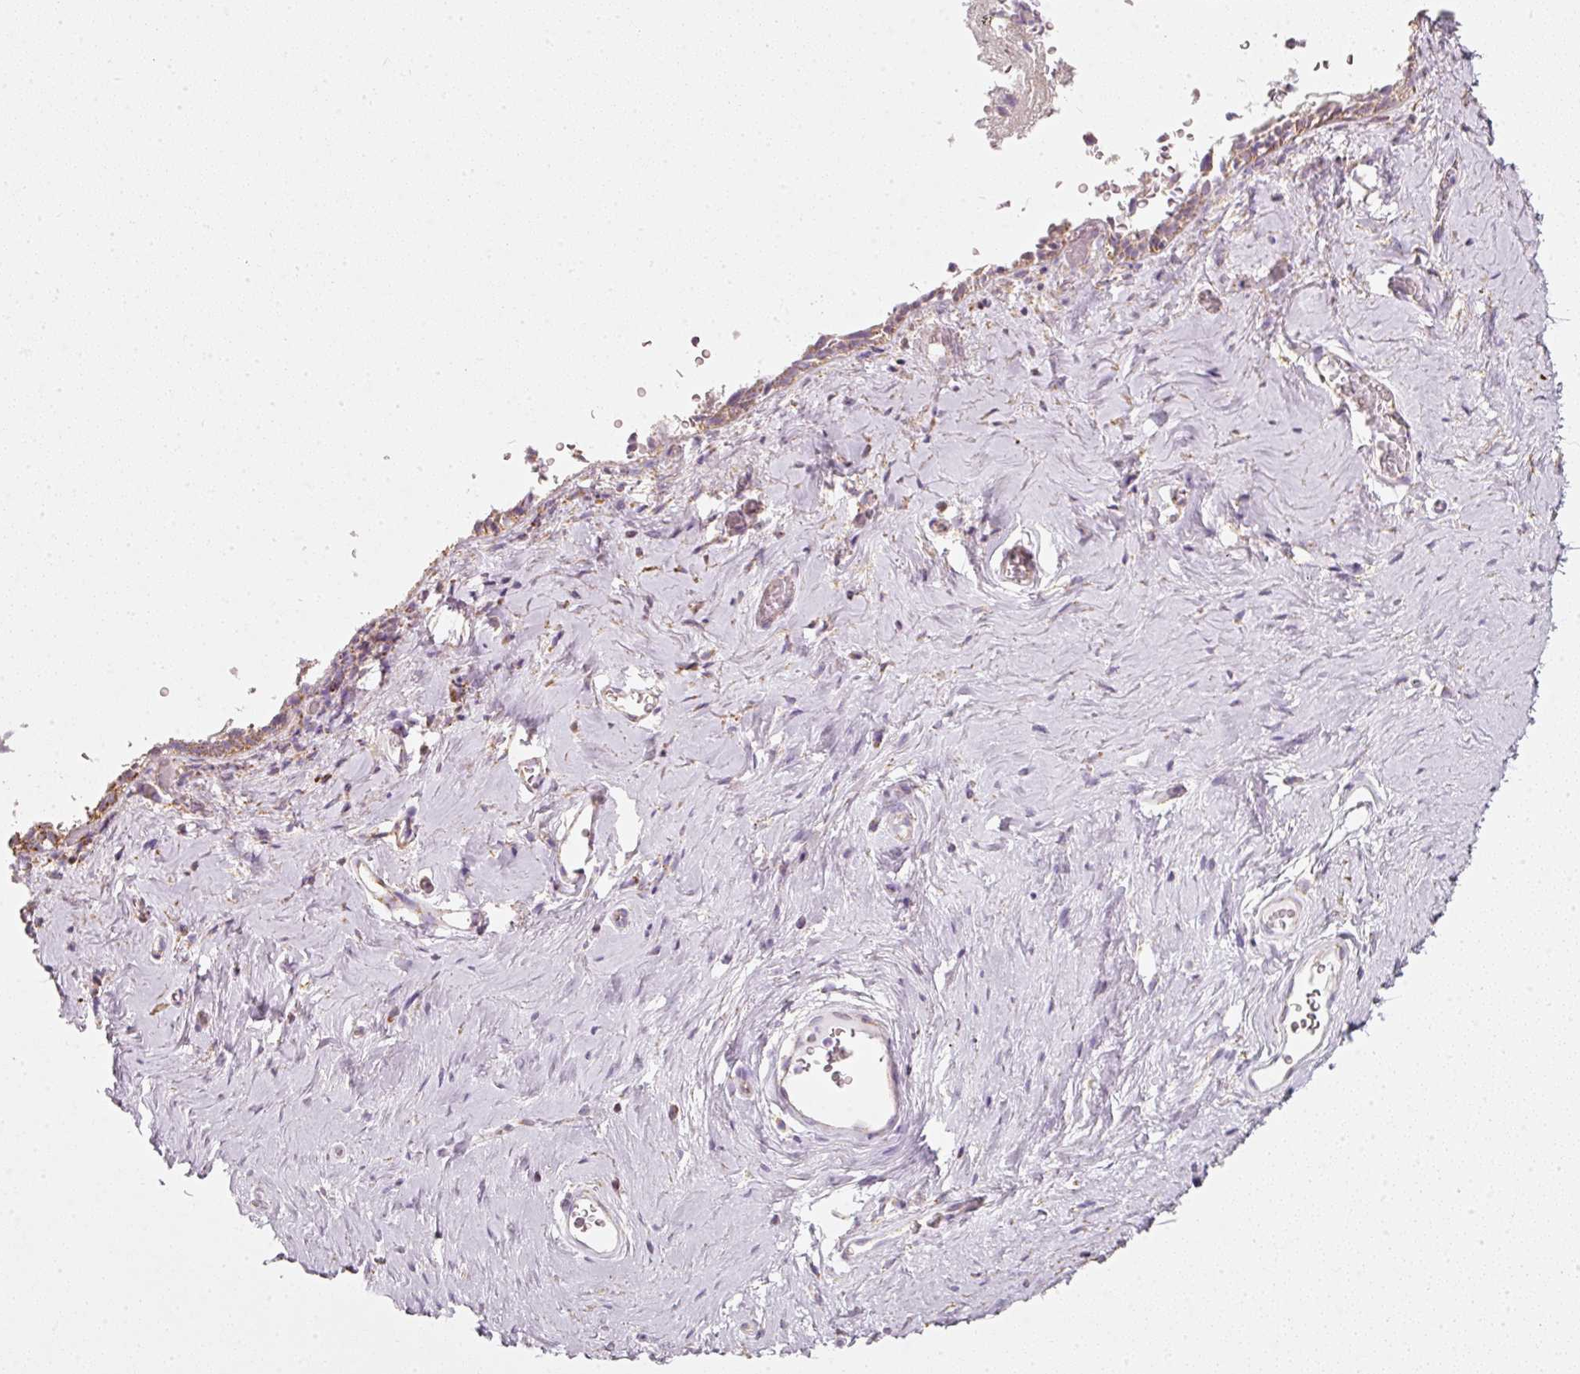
{"staining": {"intensity": "moderate", "quantity": "25%-75%", "location": "cytoplasmic/membranous,nuclear"}, "tissue": "vagina", "cell_type": "Squamous epithelial cells", "image_type": "normal", "snomed": [{"axis": "morphology", "description": "Normal tissue, NOS"}, {"axis": "morphology", "description": "Adenocarcinoma, NOS"}, {"axis": "topography", "description": "Rectum"}, {"axis": "topography", "description": "Vagina"}, {"axis": "topography", "description": "Peripheral nerve tissue"}], "caption": "A photomicrograph showing moderate cytoplasmic/membranous,nuclear staining in approximately 25%-75% of squamous epithelial cells in normal vagina, as visualized by brown immunohistochemical staining.", "gene": "DUT", "patient": {"sex": "female", "age": 71}}